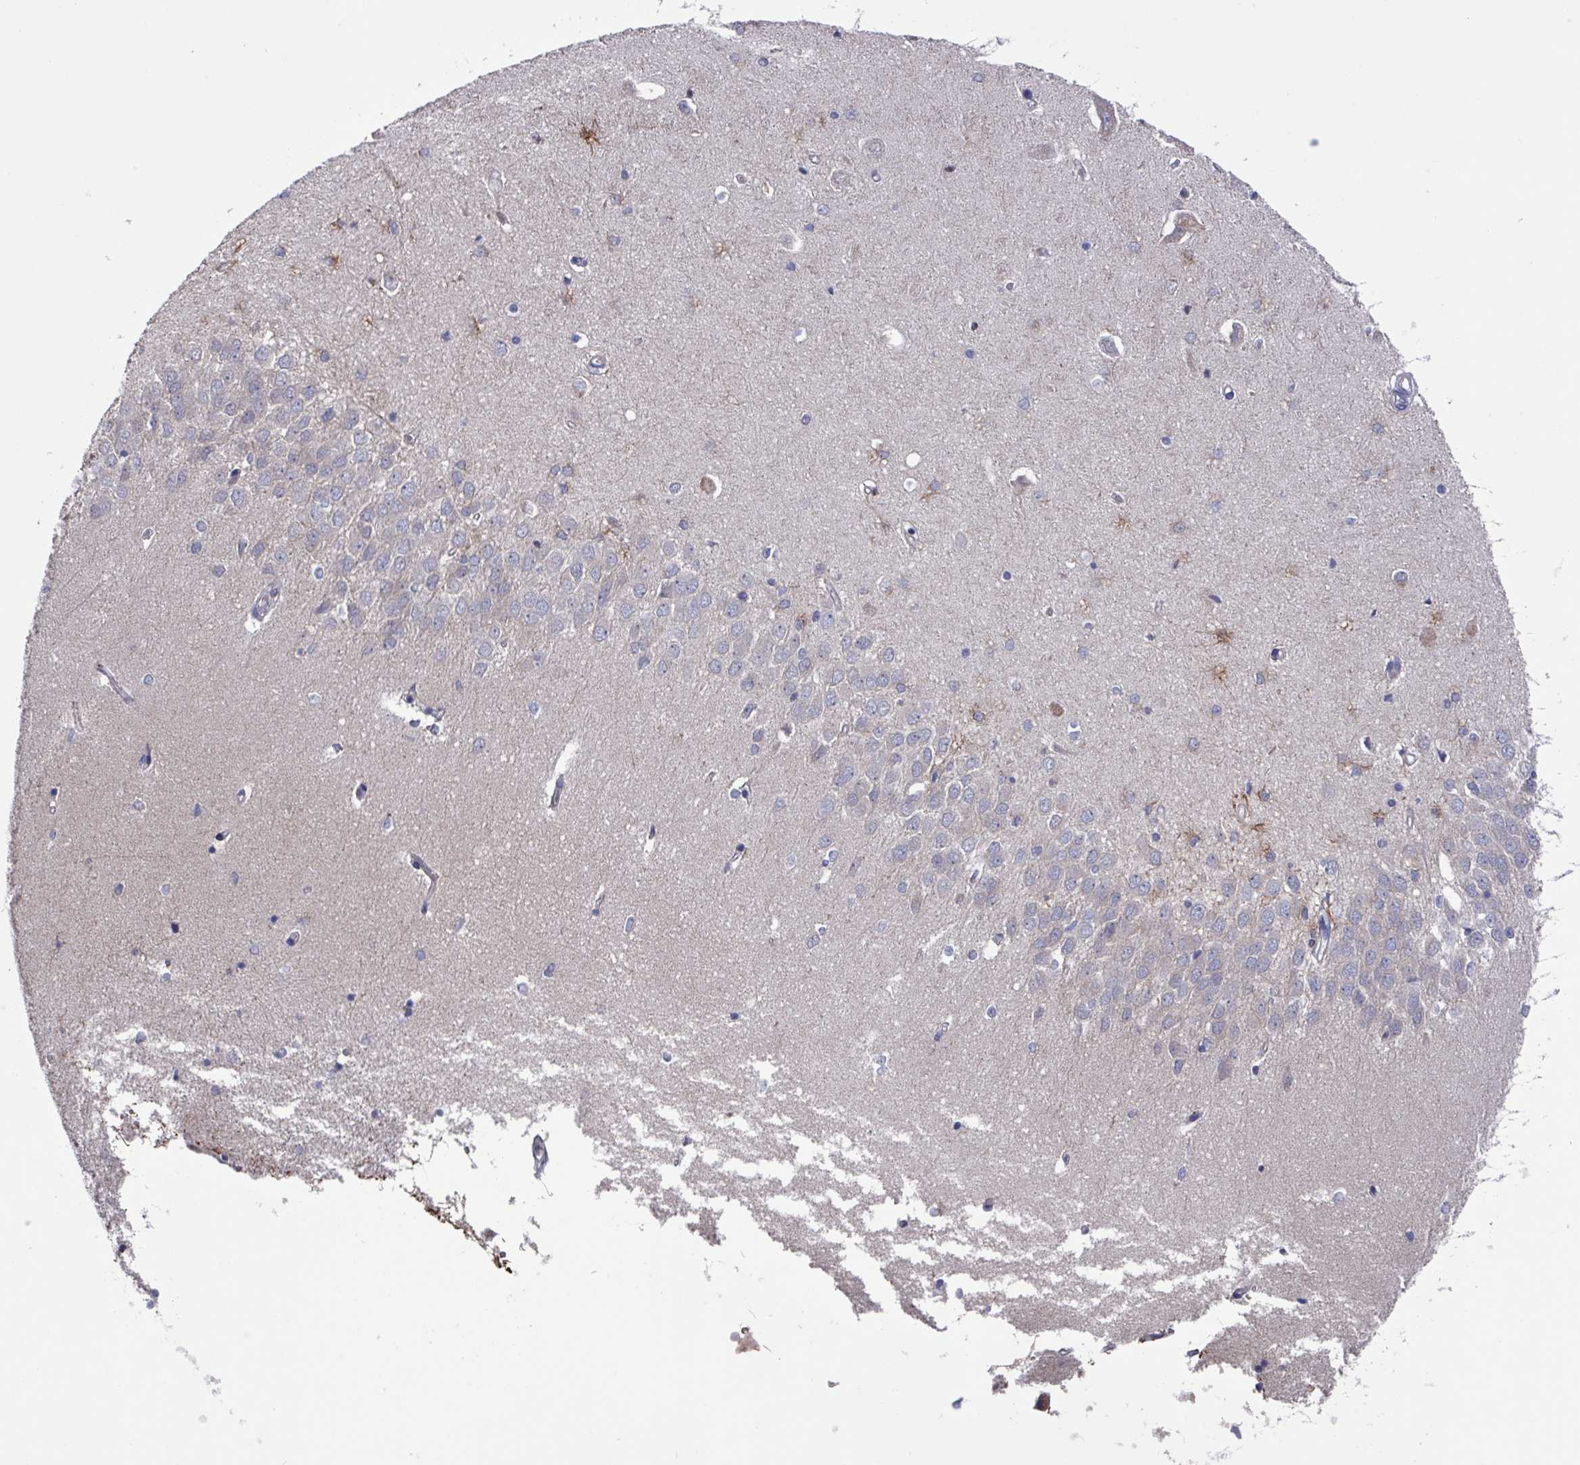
{"staining": {"intensity": "moderate", "quantity": "<25%", "location": "cytoplasmic/membranous"}, "tissue": "hippocampus", "cell_type": "Glial cells", "image_type": "normal", "snomed": [{"axis": "morphology", "description": "Normal tissue, NOS"}, {"axis": "topography", "description": "Hippocampus"}], "caption": "Protein positivity by immunohistochemistry displays moderate cytoplasmic/membranous staining in about <25% of glial cells in normal hippocampus.", "gene": "UQCC2", "patient": {"sex": "male", "age": 45}}